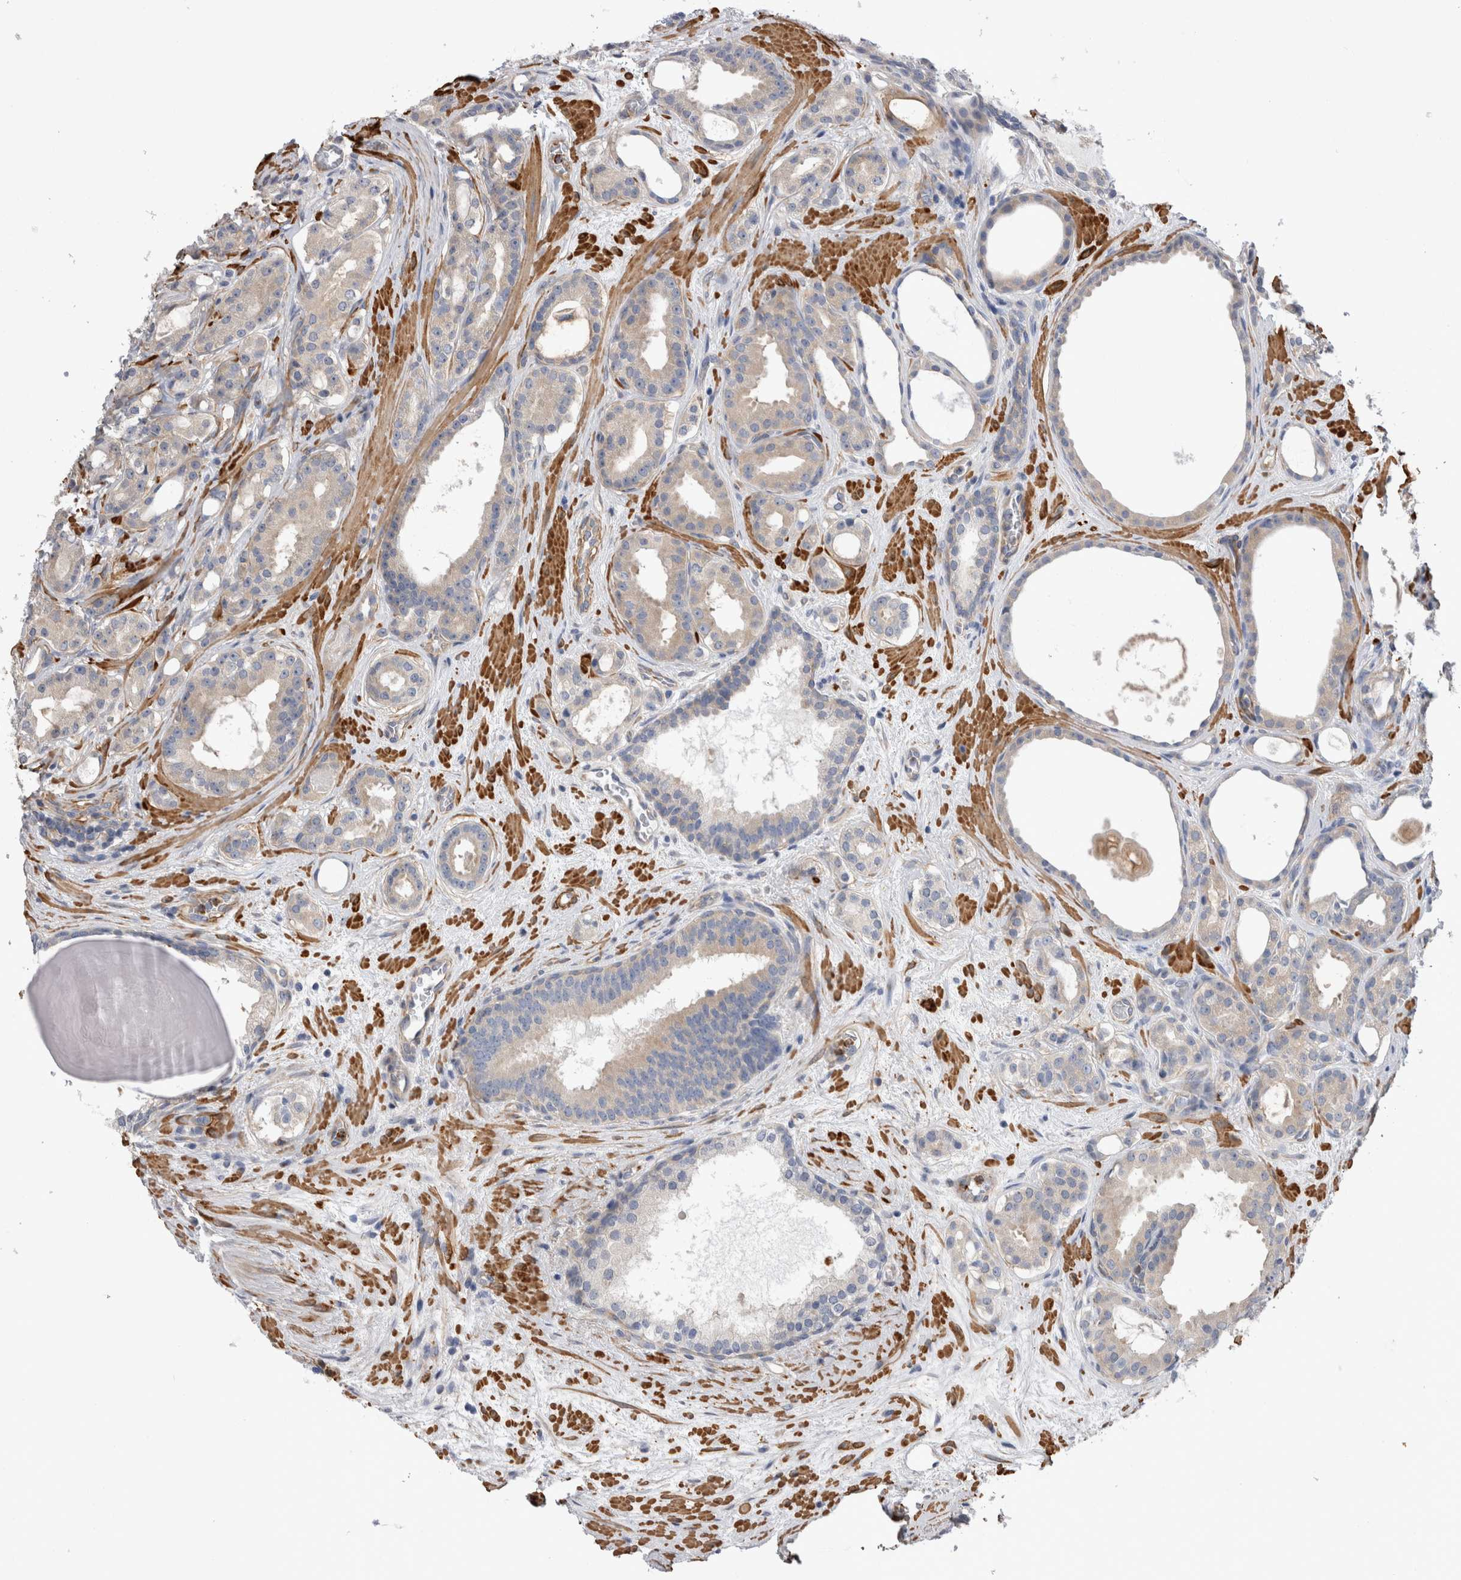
{"staining": {"intensity": "negative", "quantity": "none", "location": "none"}, "tissue": "prostate cancer", "cell_type": "Tumor cells", "image_type": "cancer", "snomed": [{"axis": "morphology", "description": "Adenocarcinoma, High grade"}, {"axis": "topography", "description": "Prostate"}], "caption": "Photomicrograph shows no significant protein positivity in tumor cells of prostate adenocarcinoma (high-grade).", "gene": "EPRS1", "patient": {"sex": "male", "age": 60}}